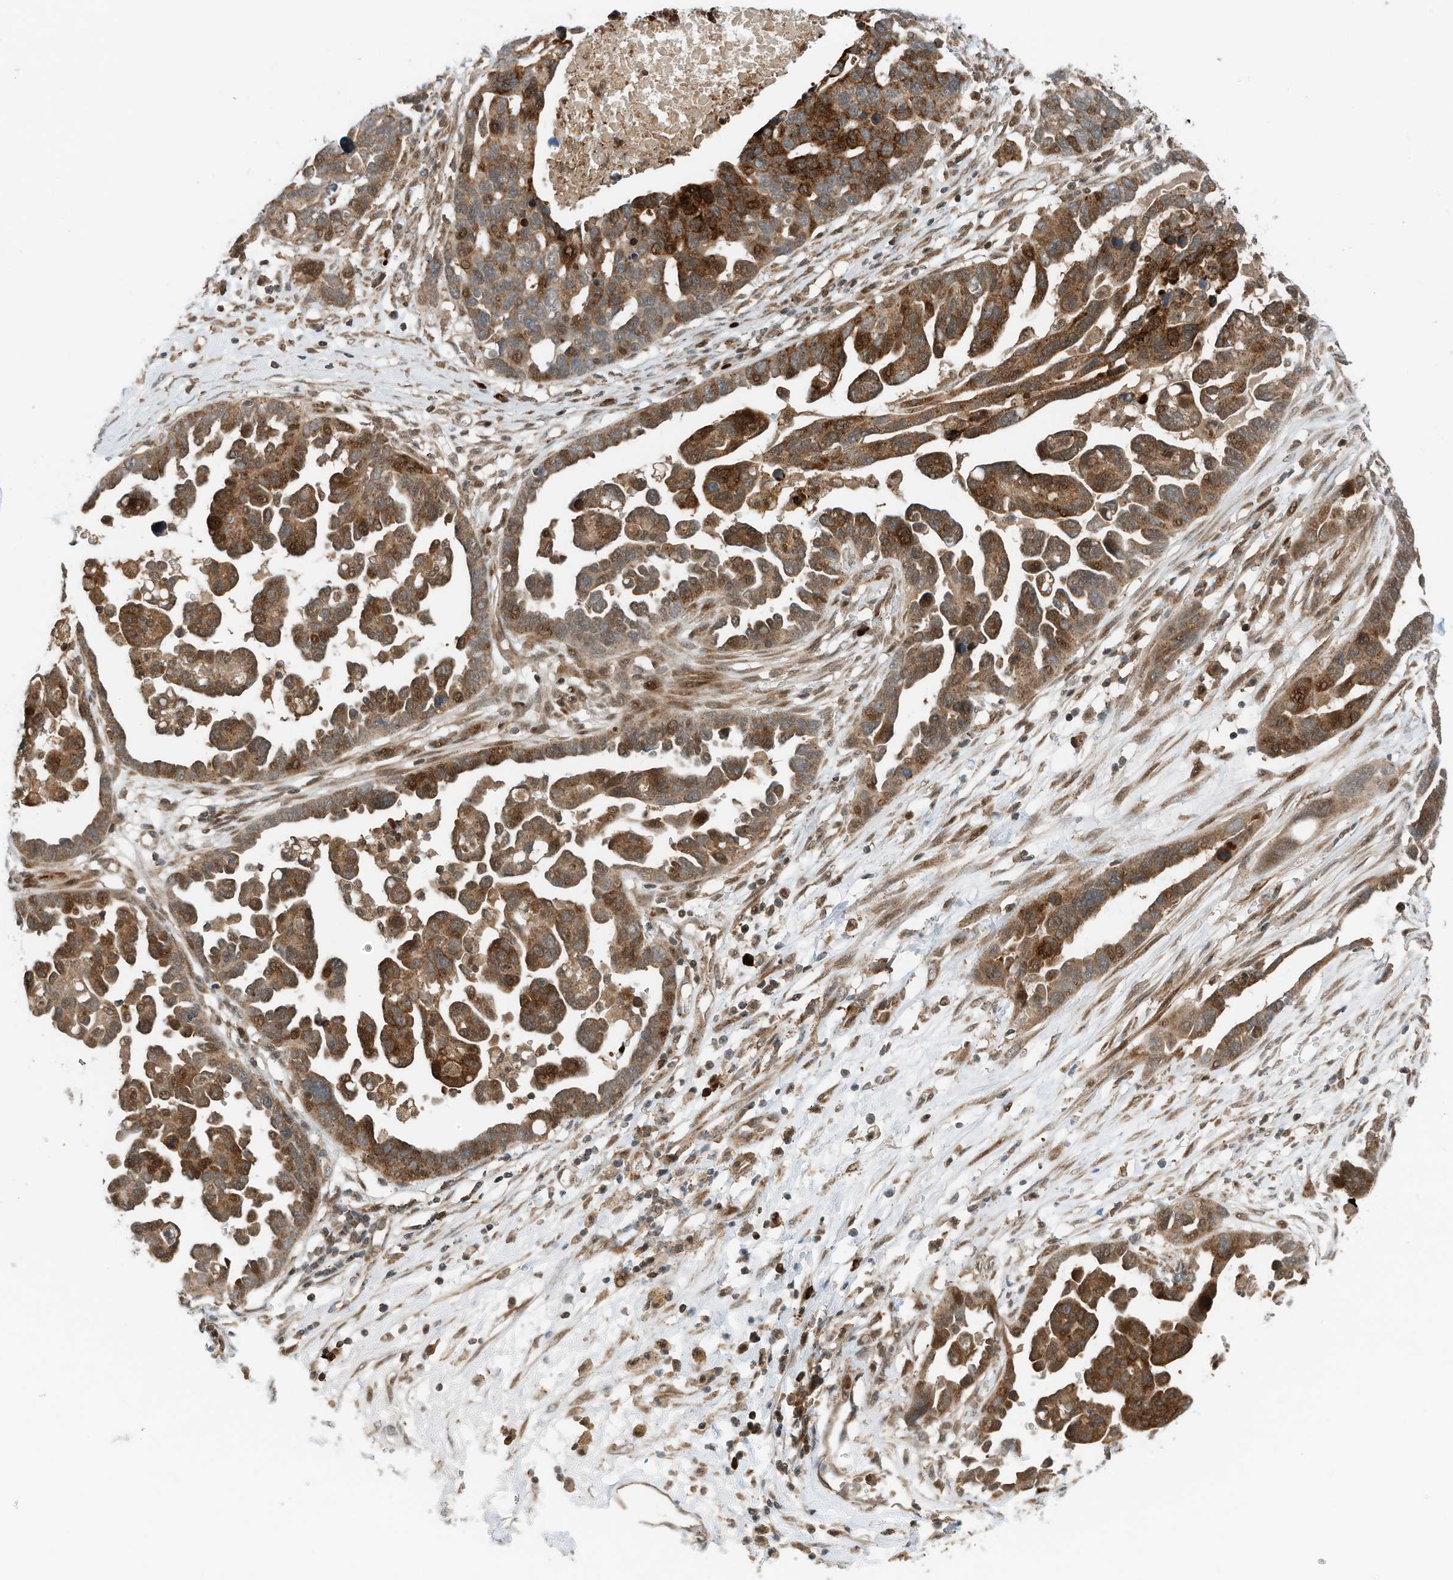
{"staining": {"intensity": "strong", "quantity": ">75%", "location": "cytoplasmic/membranous,nuclear"}, "tissue": "ovarian cancer", "cell_type": "Tumor cells", "image_type": "cancer", "snomed": [{"axis": "morphology", "description": "Cystadenocarcinoma, serous, NOS"}, {"axis": "topography", "description": "Ovary"}], "caption": "Ovarian cancer stained with a protein marker displays strong staining in tumor cells.", "gene": "RMND1", "patient": {"sex": "female", "age": 54}}